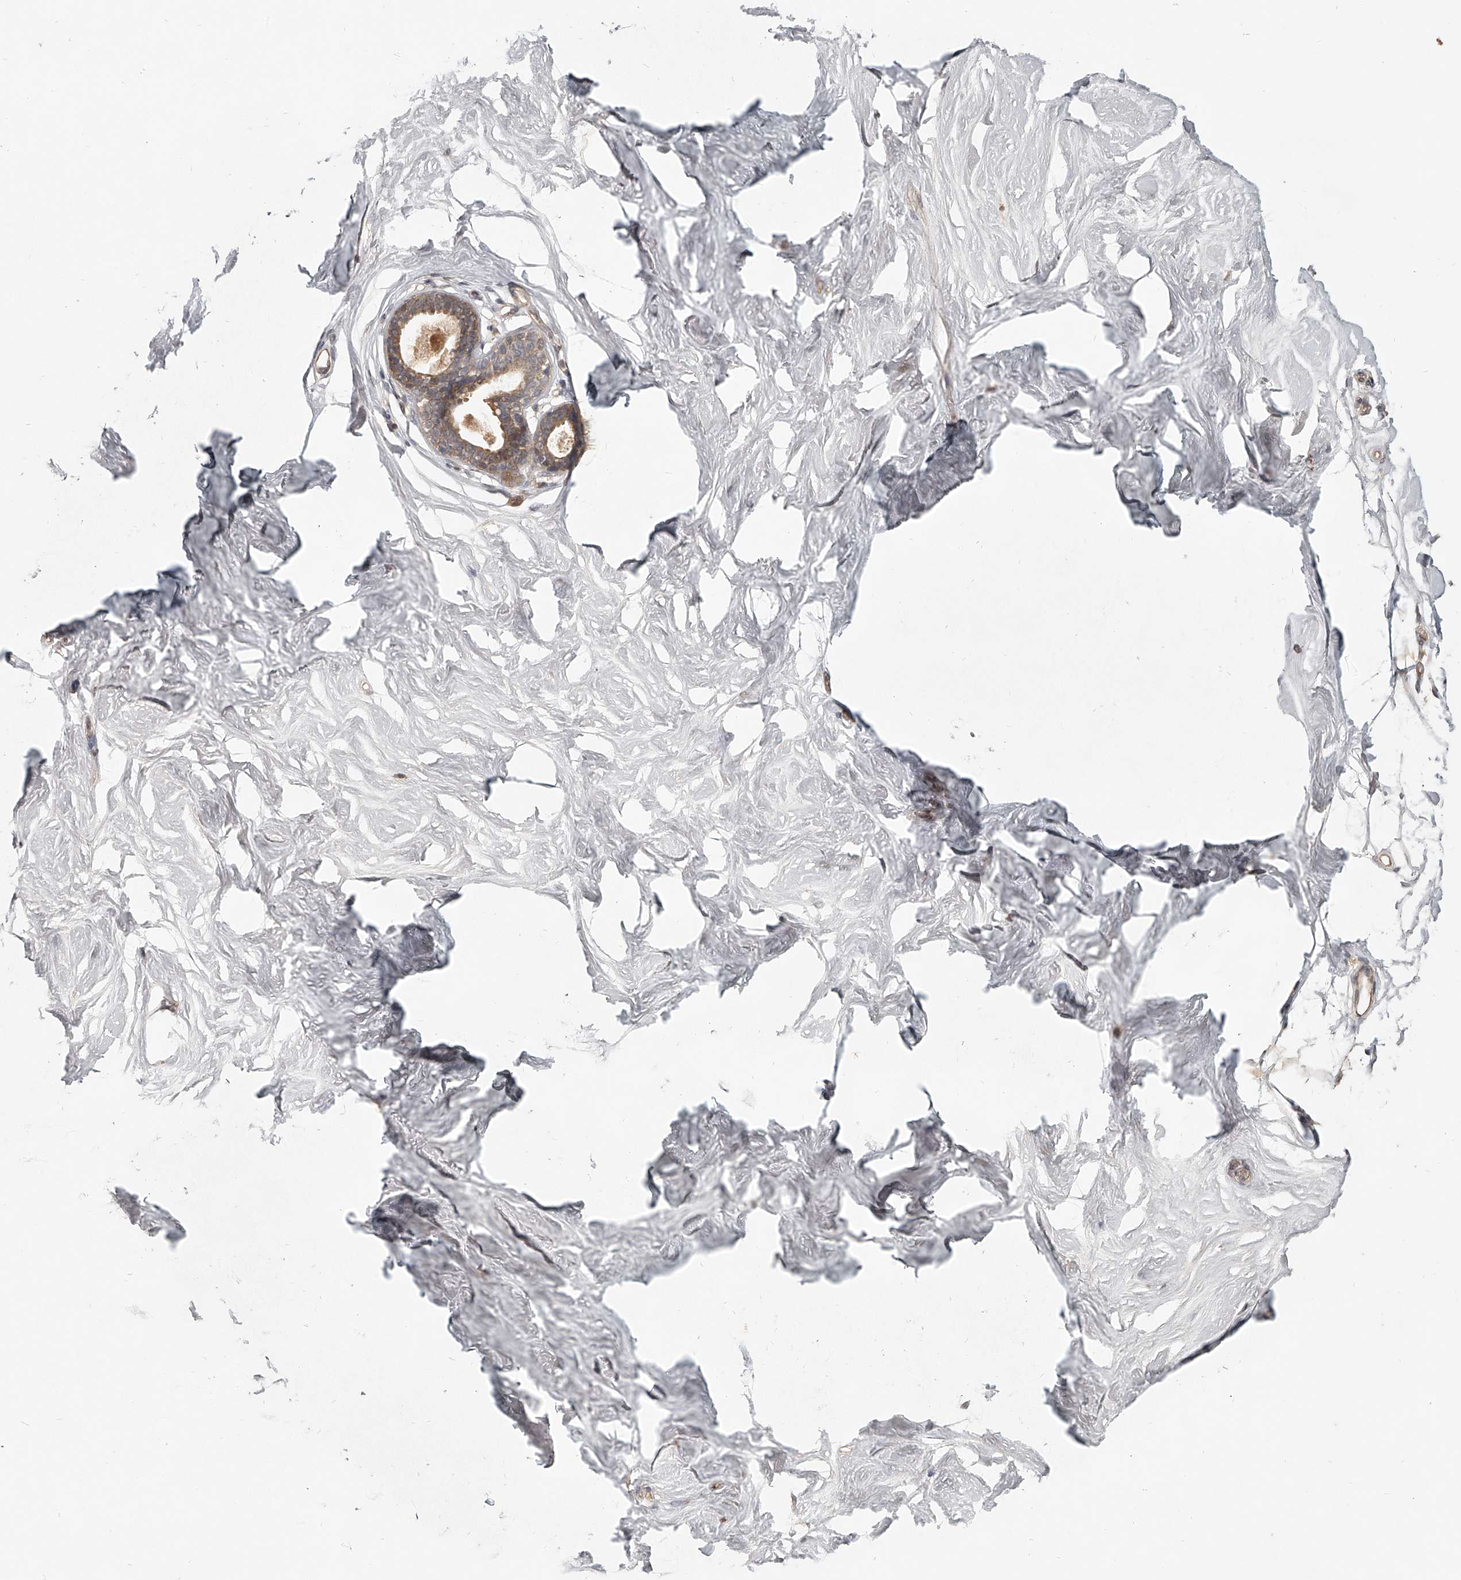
{"staining": {"intensity": "weak", "quantity": "25%-75%", "location": "cytoplasmic/membranous"}, "tissue": "breast", "cell_type": "Adipocytes", "image_type": "normal", "snomed": [{"axis": "morphology", "description": "Normal tissue, NOS"}, {"axis": "topography", "description": "Breast"}], "caption": "IHC photomicrograph of benign breast: breast stained using IHC demonstrates low levels of weak protein expression localized specifically in the cytoplasmic/membranous of adipocytes, appearing as a cytoplasmic/membranous brown color.", "gene": "SLC37A1", "patient": {"sex": "female", "age": 26}}